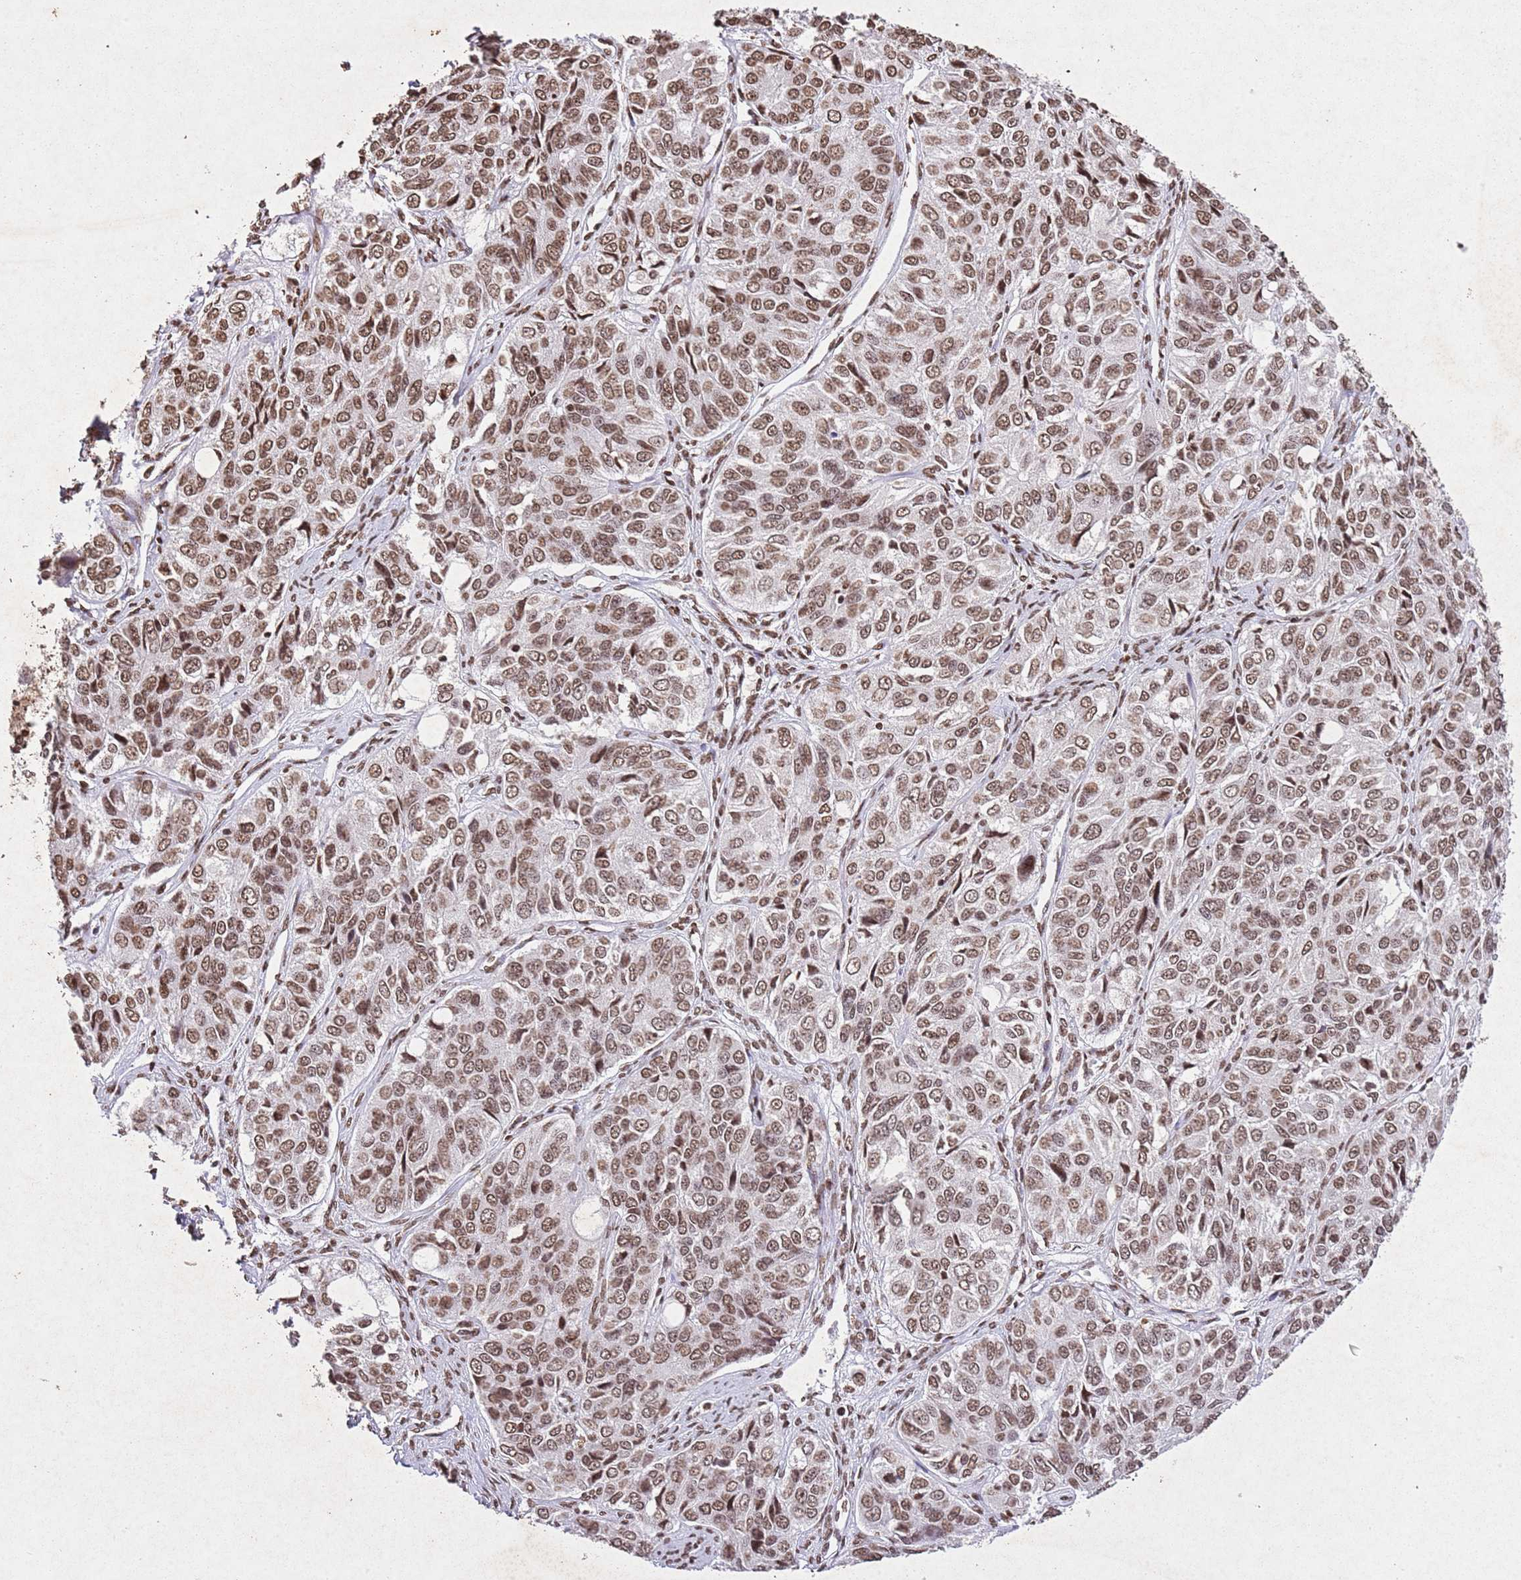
{"staining": {"intensity": "moderate", "quantity": ">75%", "location": "nuclear"}, "tissue": "ovarian cancer", "cell_type": "Tumor cells", "image_type": "cancer", "snomed": [{"axis": "morphology", "description": "Carcinoma, endometroid"}, {"axis": "topography", "description": "Ovary"}], "caption": "Immunohistochemistry photomicrograph of endometroid carcinoma (ovarian) stained for a protein (brown), which demonstrates medium levels of moderate nuclear expression in about >75% of tumor cells.", "gene": "BMAL1", "patient": {"sex": "female", "age": 51}}